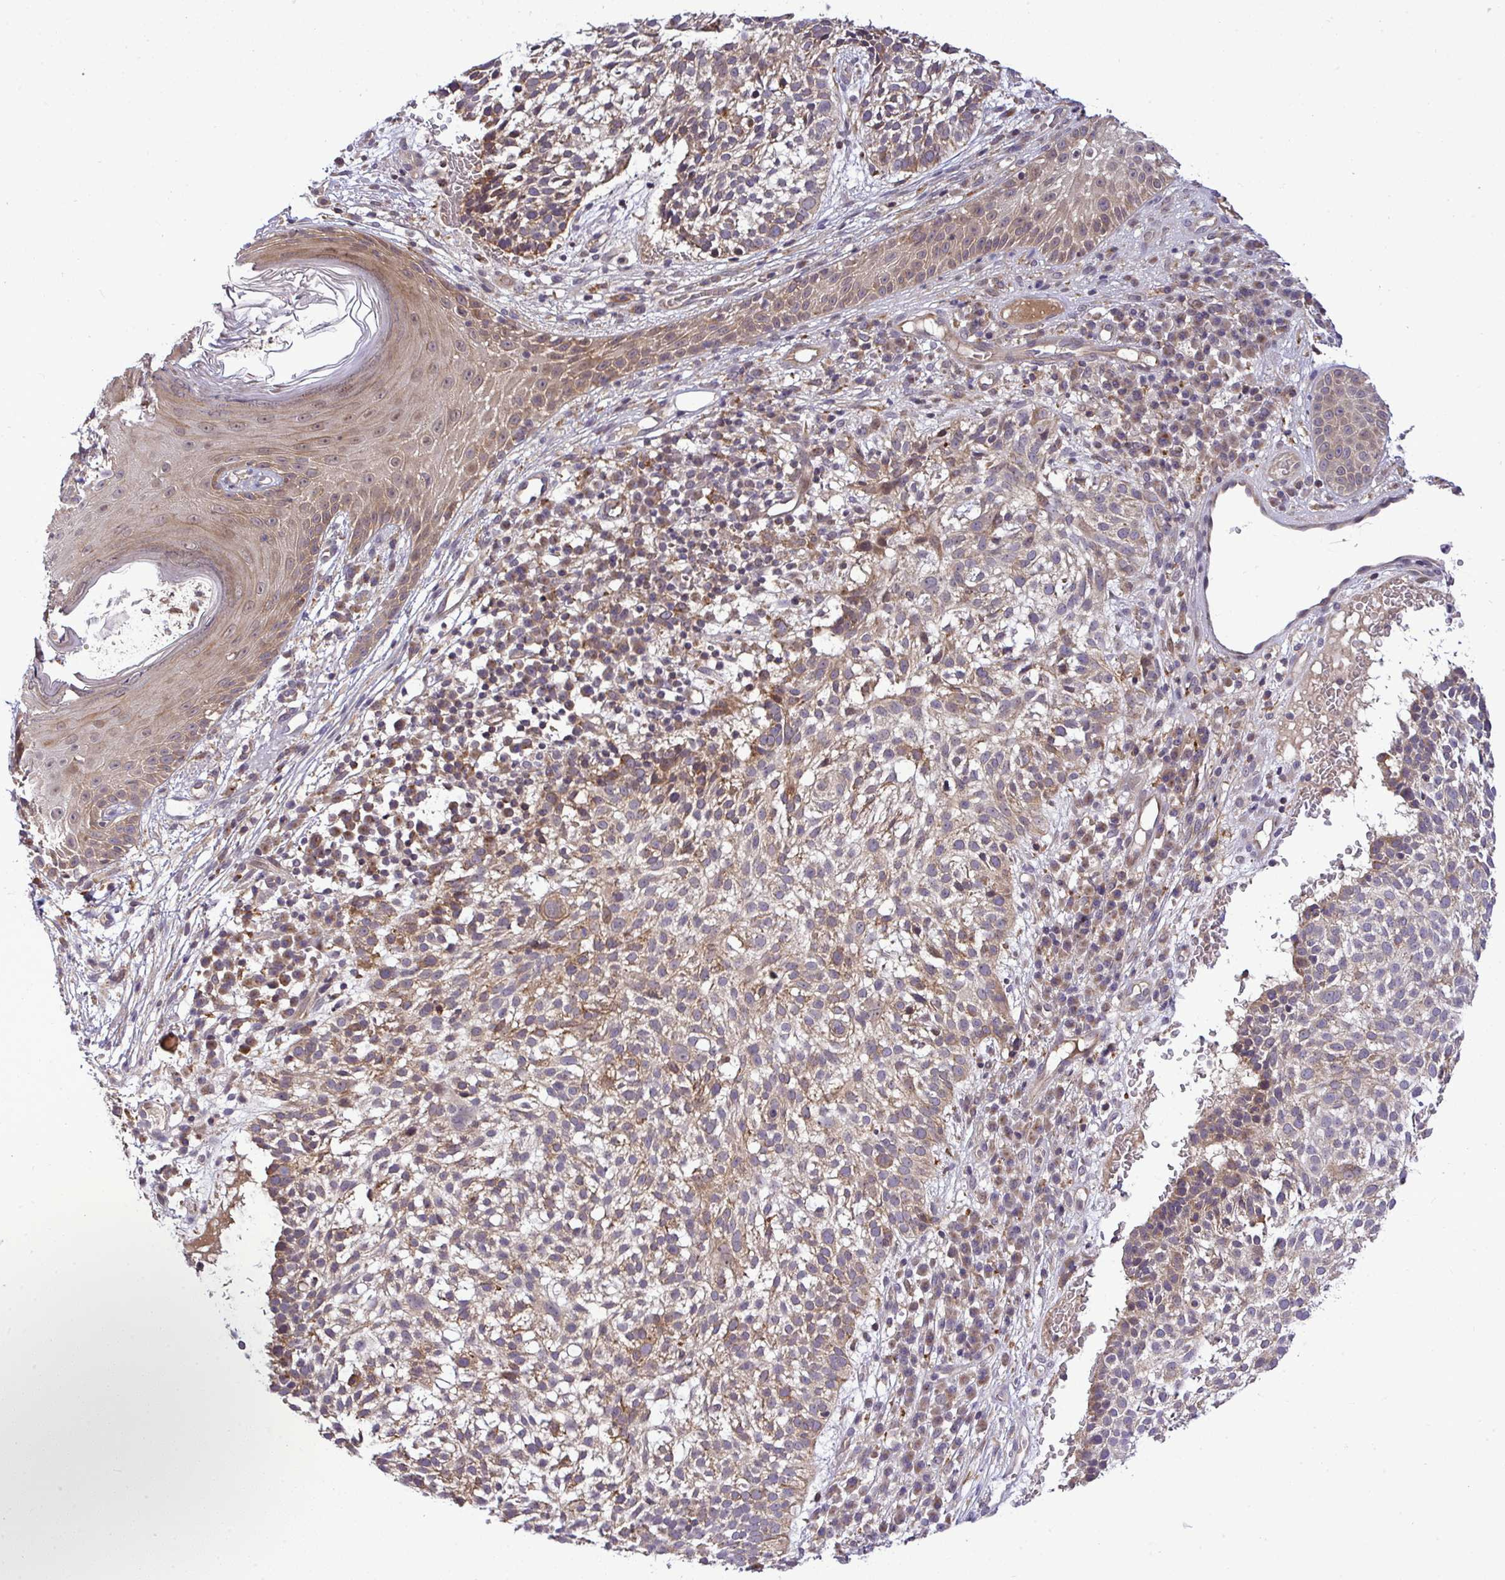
{"staining": {"intensity": "moderate", "quantity": ">75%", "location": "cytoplasmic/membranous"}, "tissue": "skin cancer", "cell_type": "Tumor cells", "image_type": "cancer", "snomed": [{"axis": "morphology", "description": "Basal cell carcinoma"}, {"axis": "topography", "description": "Skin"}, {"axis": "topography", "description": "Skin of scalp"}], "caption": "Skin cancer stained with a protein marker exhibits moderate staining in tumor cells.", "gene": "SLC9A6", "patient": {"sex": "female", "age": 45}}